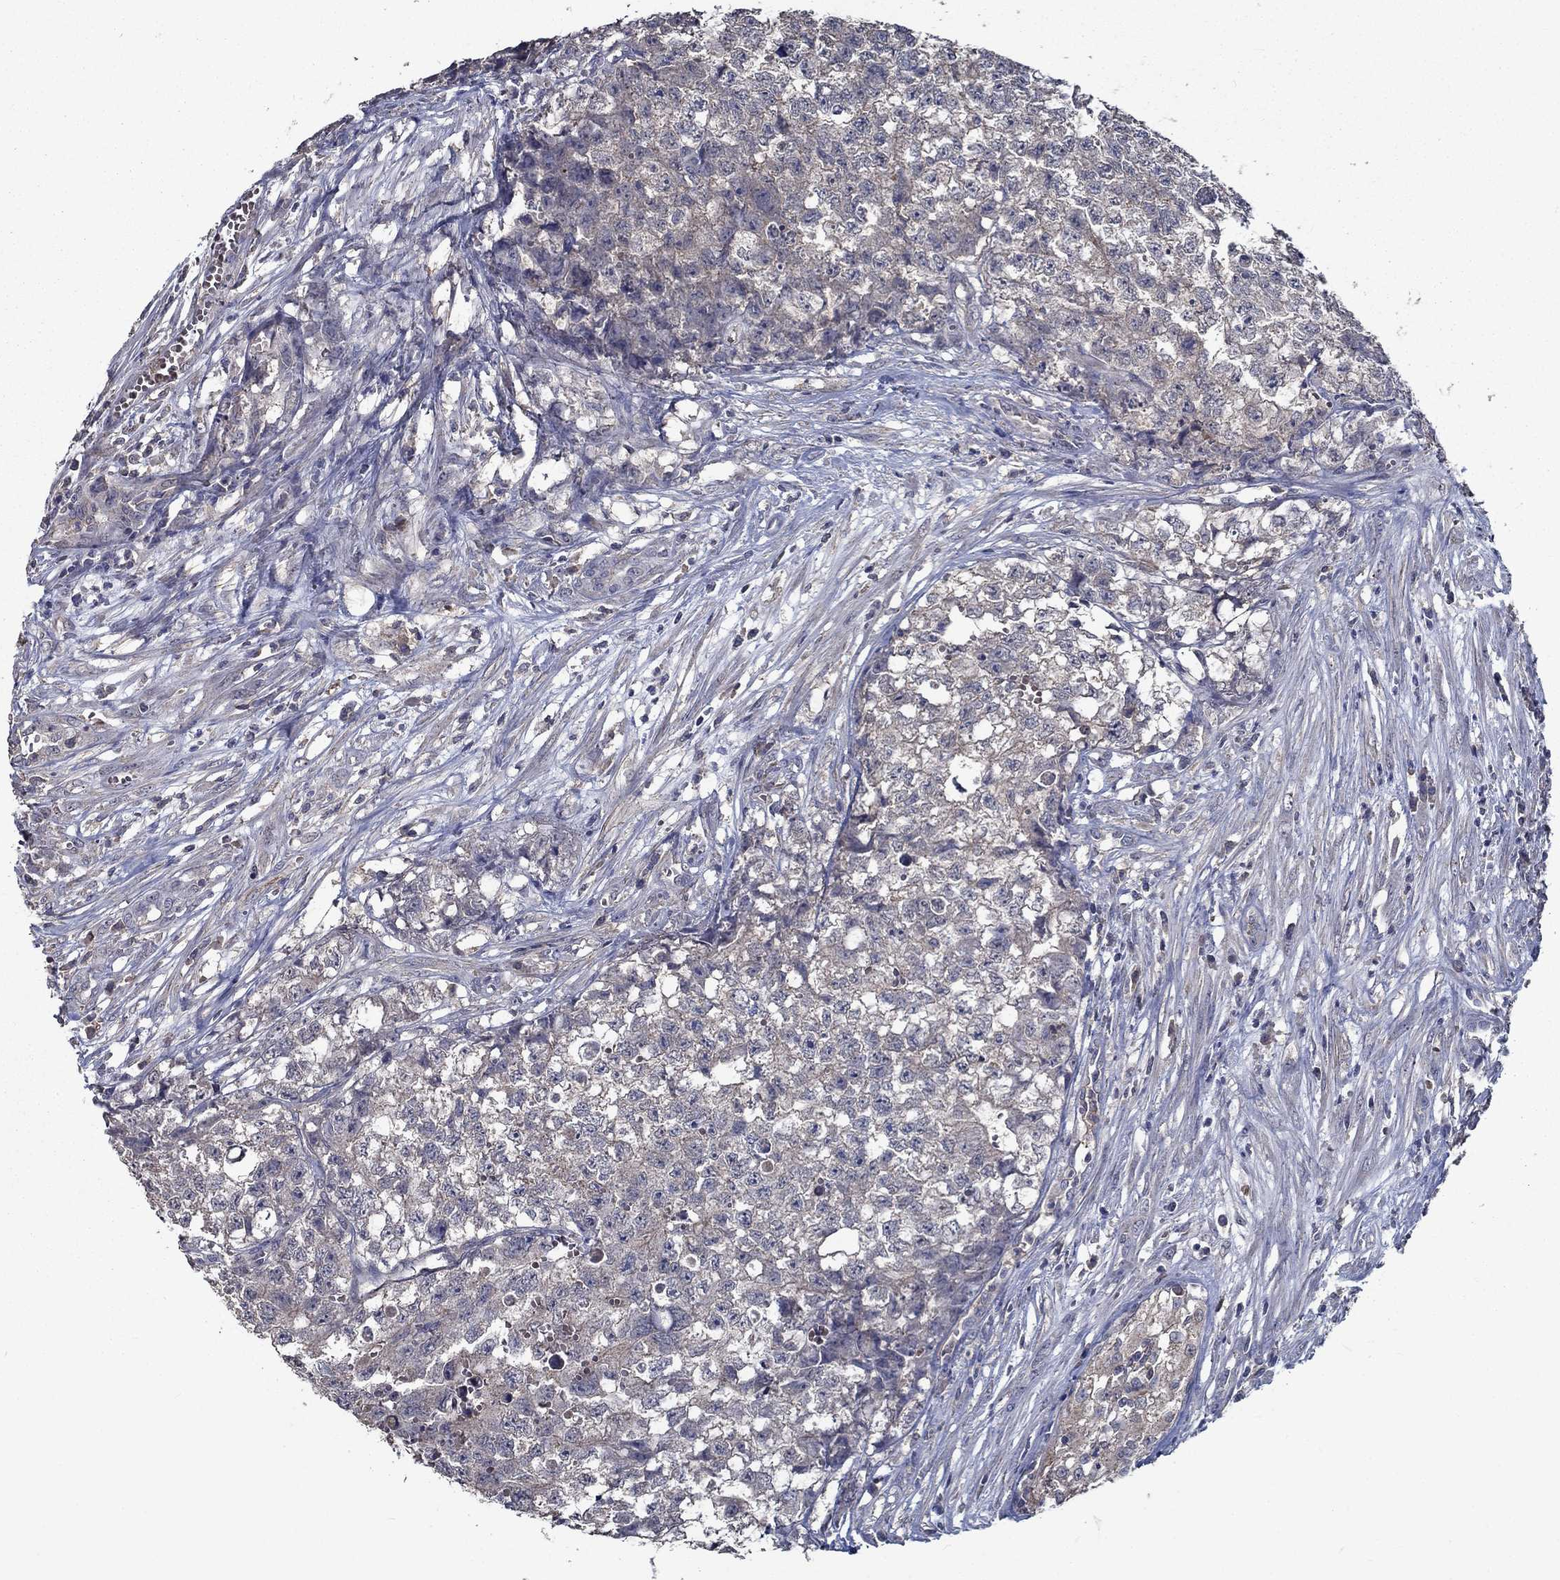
{"staining": {"intensity": "negative", "quantity": "none", "location": "none"}, "tissue": "testis cancer", "cell_type": "Tumor cells", "image_type": "cancer", "snomed": [{"axis": "morphology", "description": "Seminoma, NOS"}, {"axis": "morphology", "description": "Carcinoma, Embryonal, NOS"}, {"axis": "topography", "description": "Testis"}], "caption": "This is a photomicrograph of immunohistochemistry staining of embryonal carcinoma (testis), which shows no expression in tumor cells.", "gene": "SLC44A1", "patient": {"sex": "male", "age": 22}}